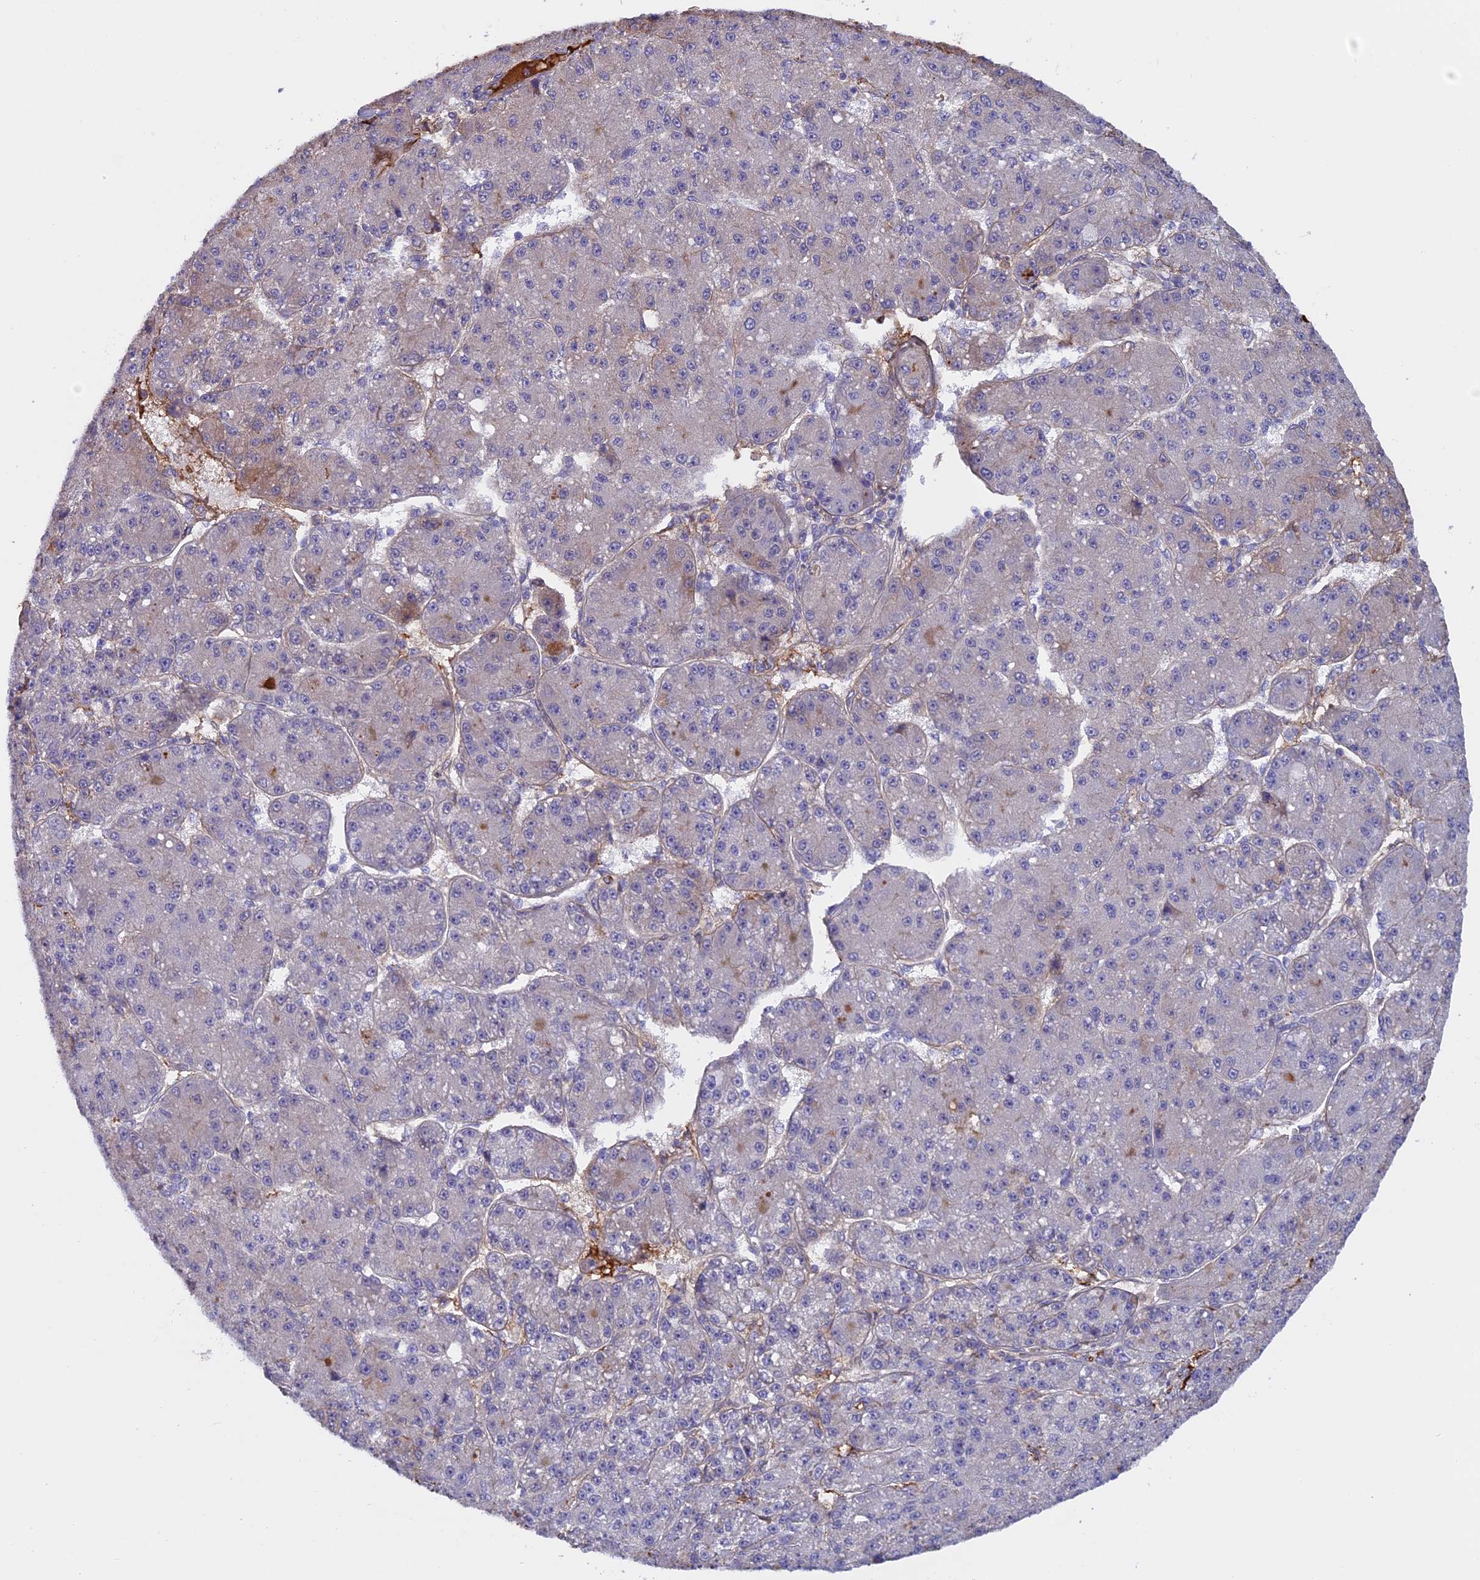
{"staining": {"intensity": "negative", "quantity": "none", "location": "none"}, "tissue": "liver cancer", "cell_type": "Tumor cells", "image_type": "cancer", "snomed": [{"axis": "morphology", "description": "Carcinoma, Hepatocellular, NOS"}, {"axis": "topography", "description": "Liver"}], "caption": "IHC of liver cancer (hepatocellular carcinoma) displays no positivity in tumor cells.", "gene": "COL4A3", "patient": {"sex": "male", "age": 67}}